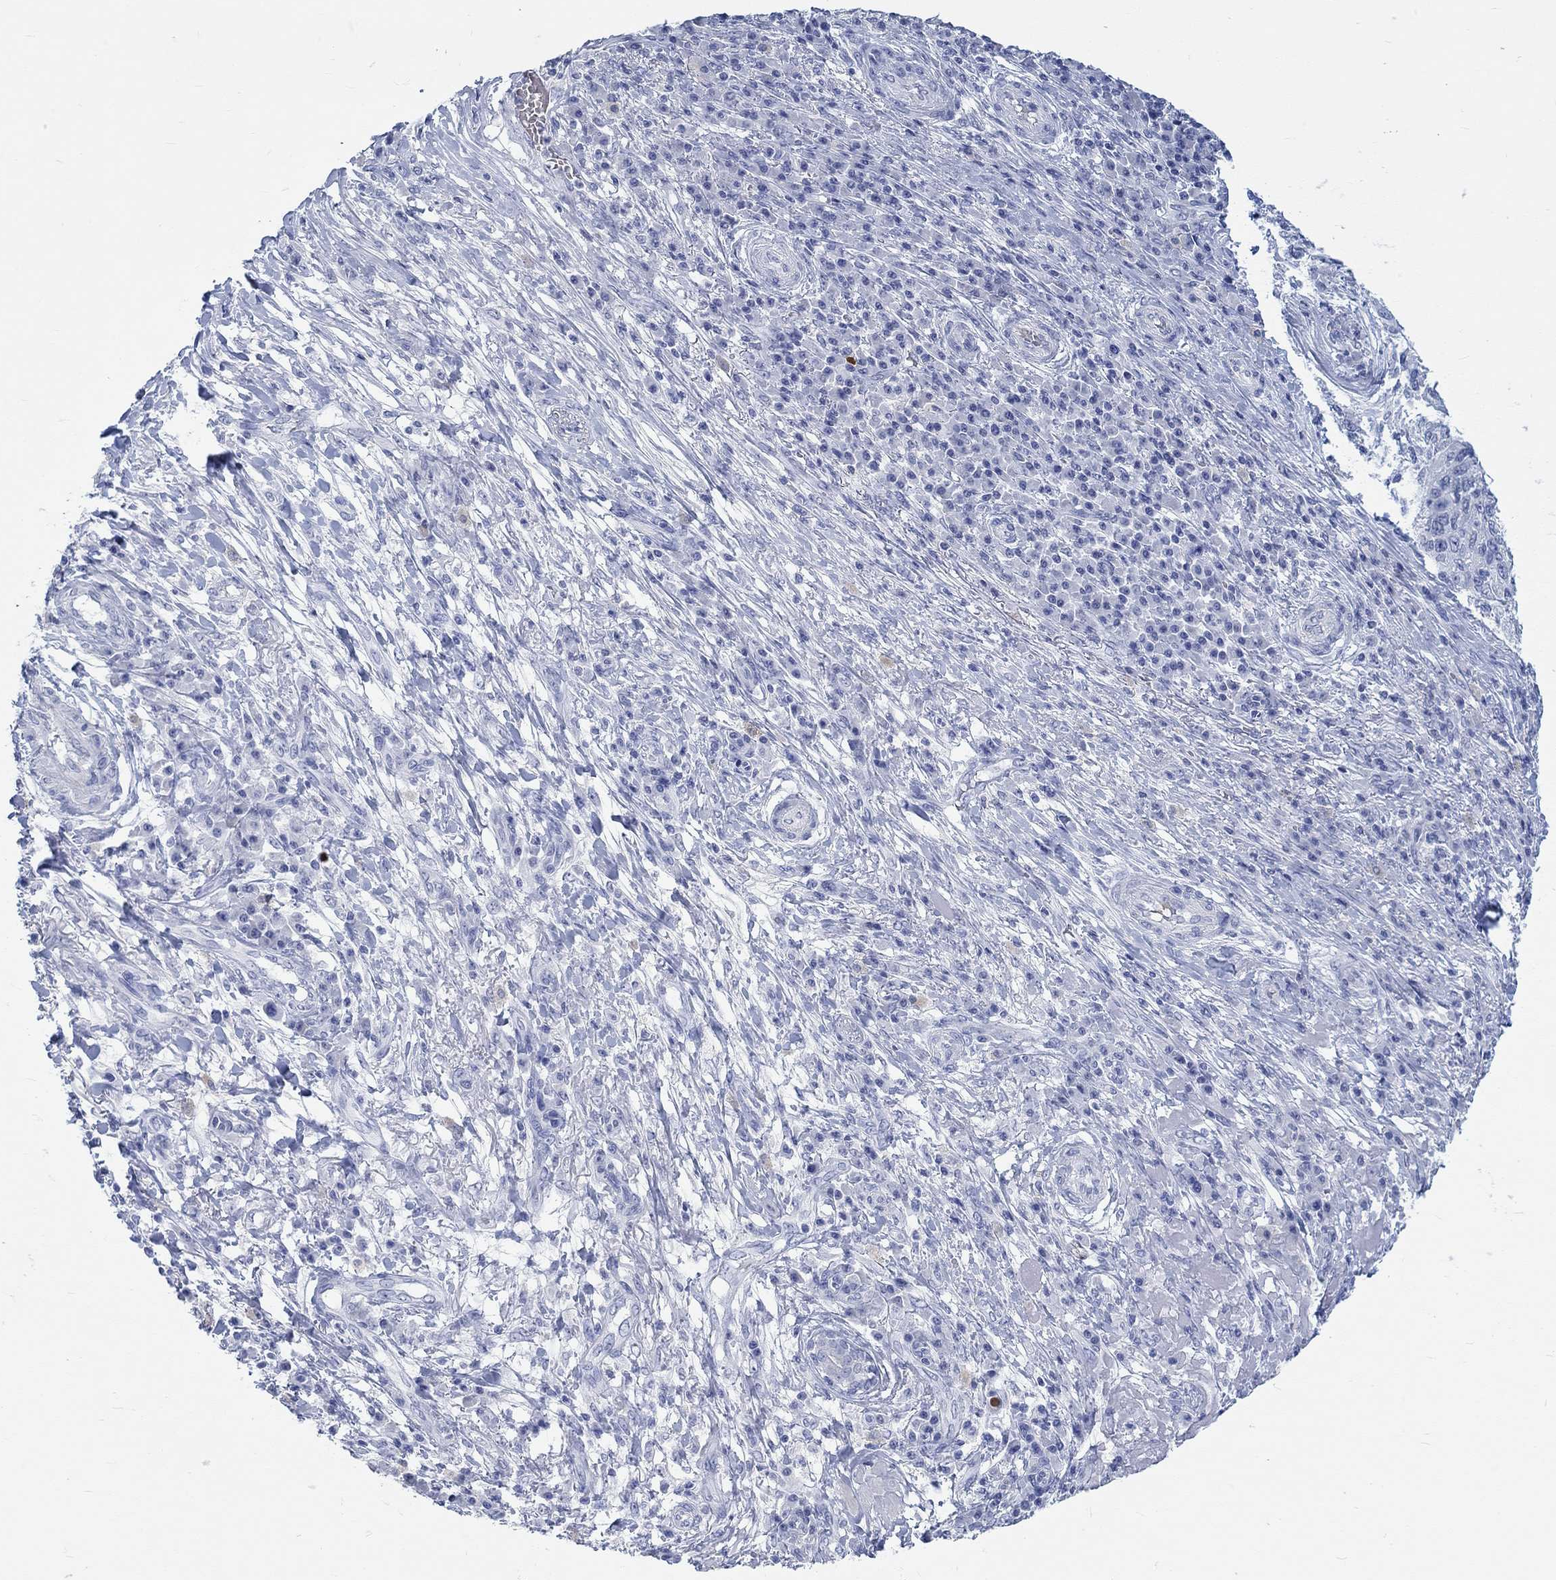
{"staining": {"intensity": "negative", "quantity": "none", "location": "none"}, "tissue": "skin cancer", "cell_type": "Tumor cells", "image_type": "cancer", "snomed": [{"axis": "morphology", "description": "Squamous cell carcinoma, NOS"}, {"axis": "topography", "description": "Skin"}], "caption": "The histopathology image exhibits no significant positivity in tumor cells of squamous cell carcinoma (skin).", "gene": "GRIA3", "patient": {"sex": "male", "age": 92}}